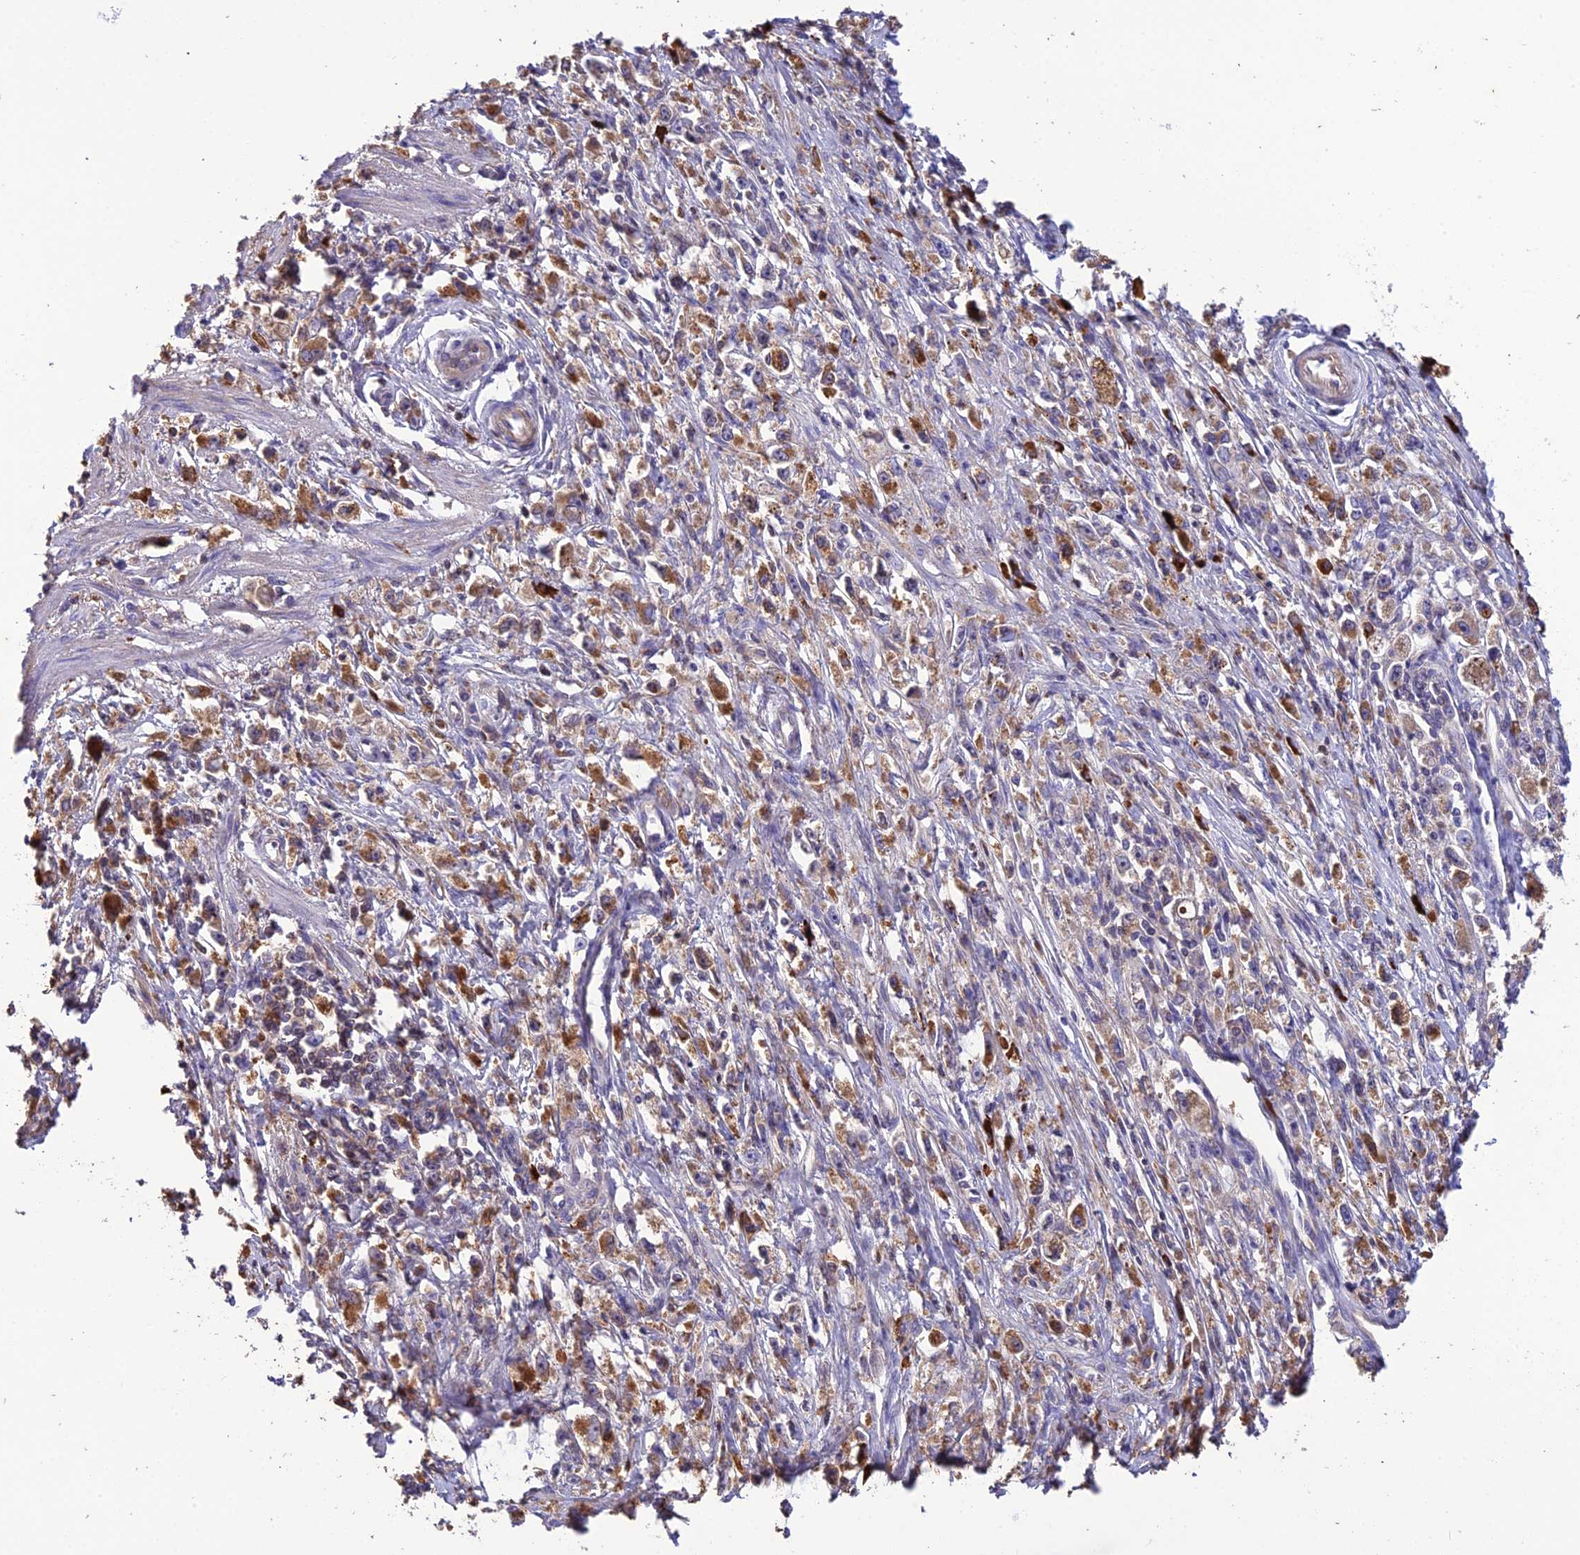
{"staining": {"intensity": "moderate", "quantity": "25%-75%", "location": "cytoplasmic/membranous"}, "tissue": "stomach cancer", "cell_type": "Tumor cells", "image_type": "cancer", "snomed": [{"axis": "morphology", "description": "Adenocarcinoma, NOS"}, {"axis": "topography", "description": "Stomach"}], "caption": "This is a photomicrograph of immunohistochemistry staining of adenocarcinoma (stomach), which shows moderate expression in the cytoplasmic/membranous of tumor cells.", "gene": "MIOS", "patient": {"sex": "female", "age": 59}}